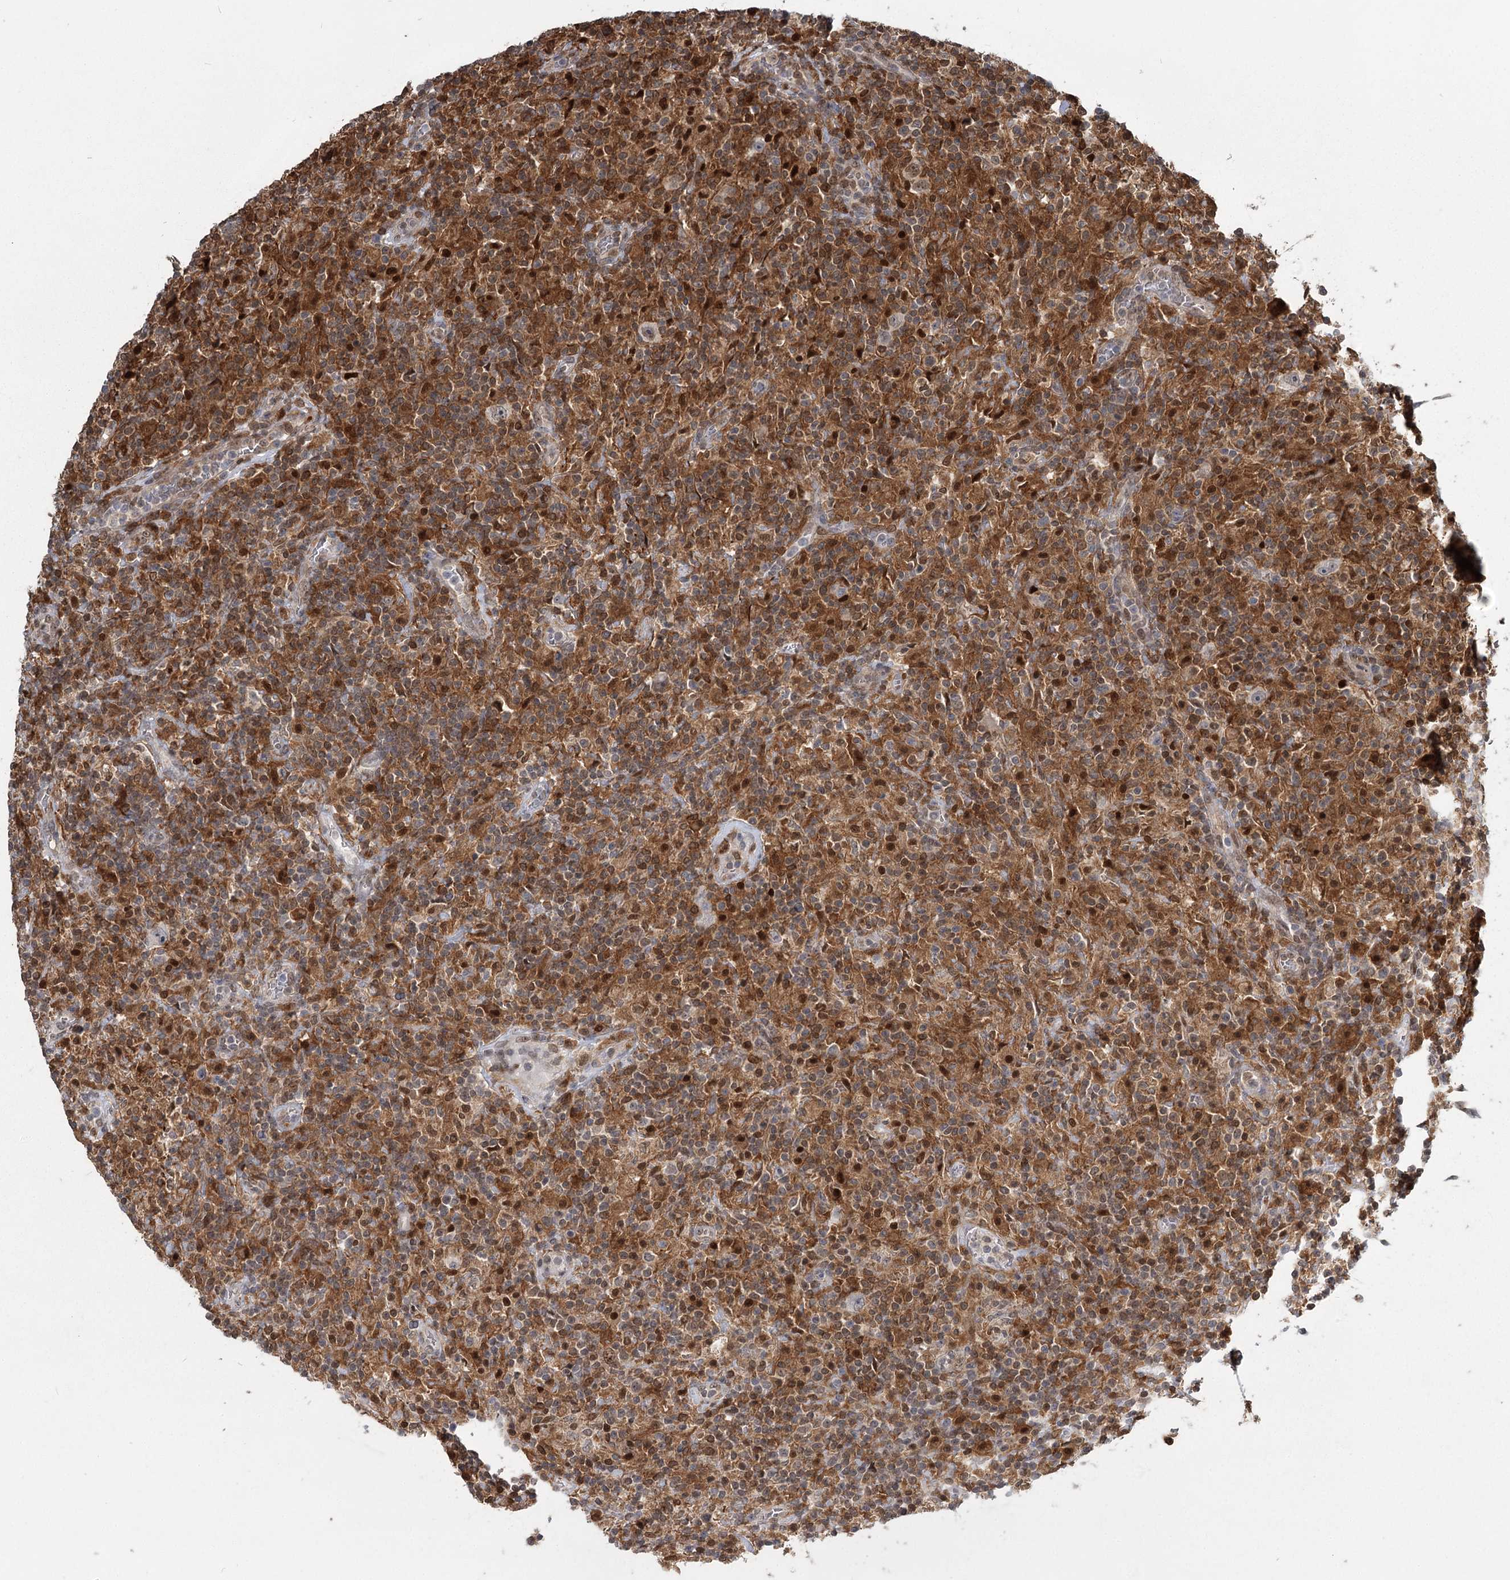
{"staining": {"intensity": "negative", "quantity": "none", "location": "none"}, "tissue": "lymphoma", "cell_type": "Tumor cells", "image_type": "cancer", "snomed": [{"axis": "morphology", "description": "Hodgkin's disease, NOS"}, {"axis": "topography", "description": "Lymph node"}], "caption": "This is an immunohistochemistry (IHC) micrograph of human Hodgkin's disease. There is no positivity in tumor cells.", "gene": "TMEM70", "patient": {"sex": "male", "age": 70}}